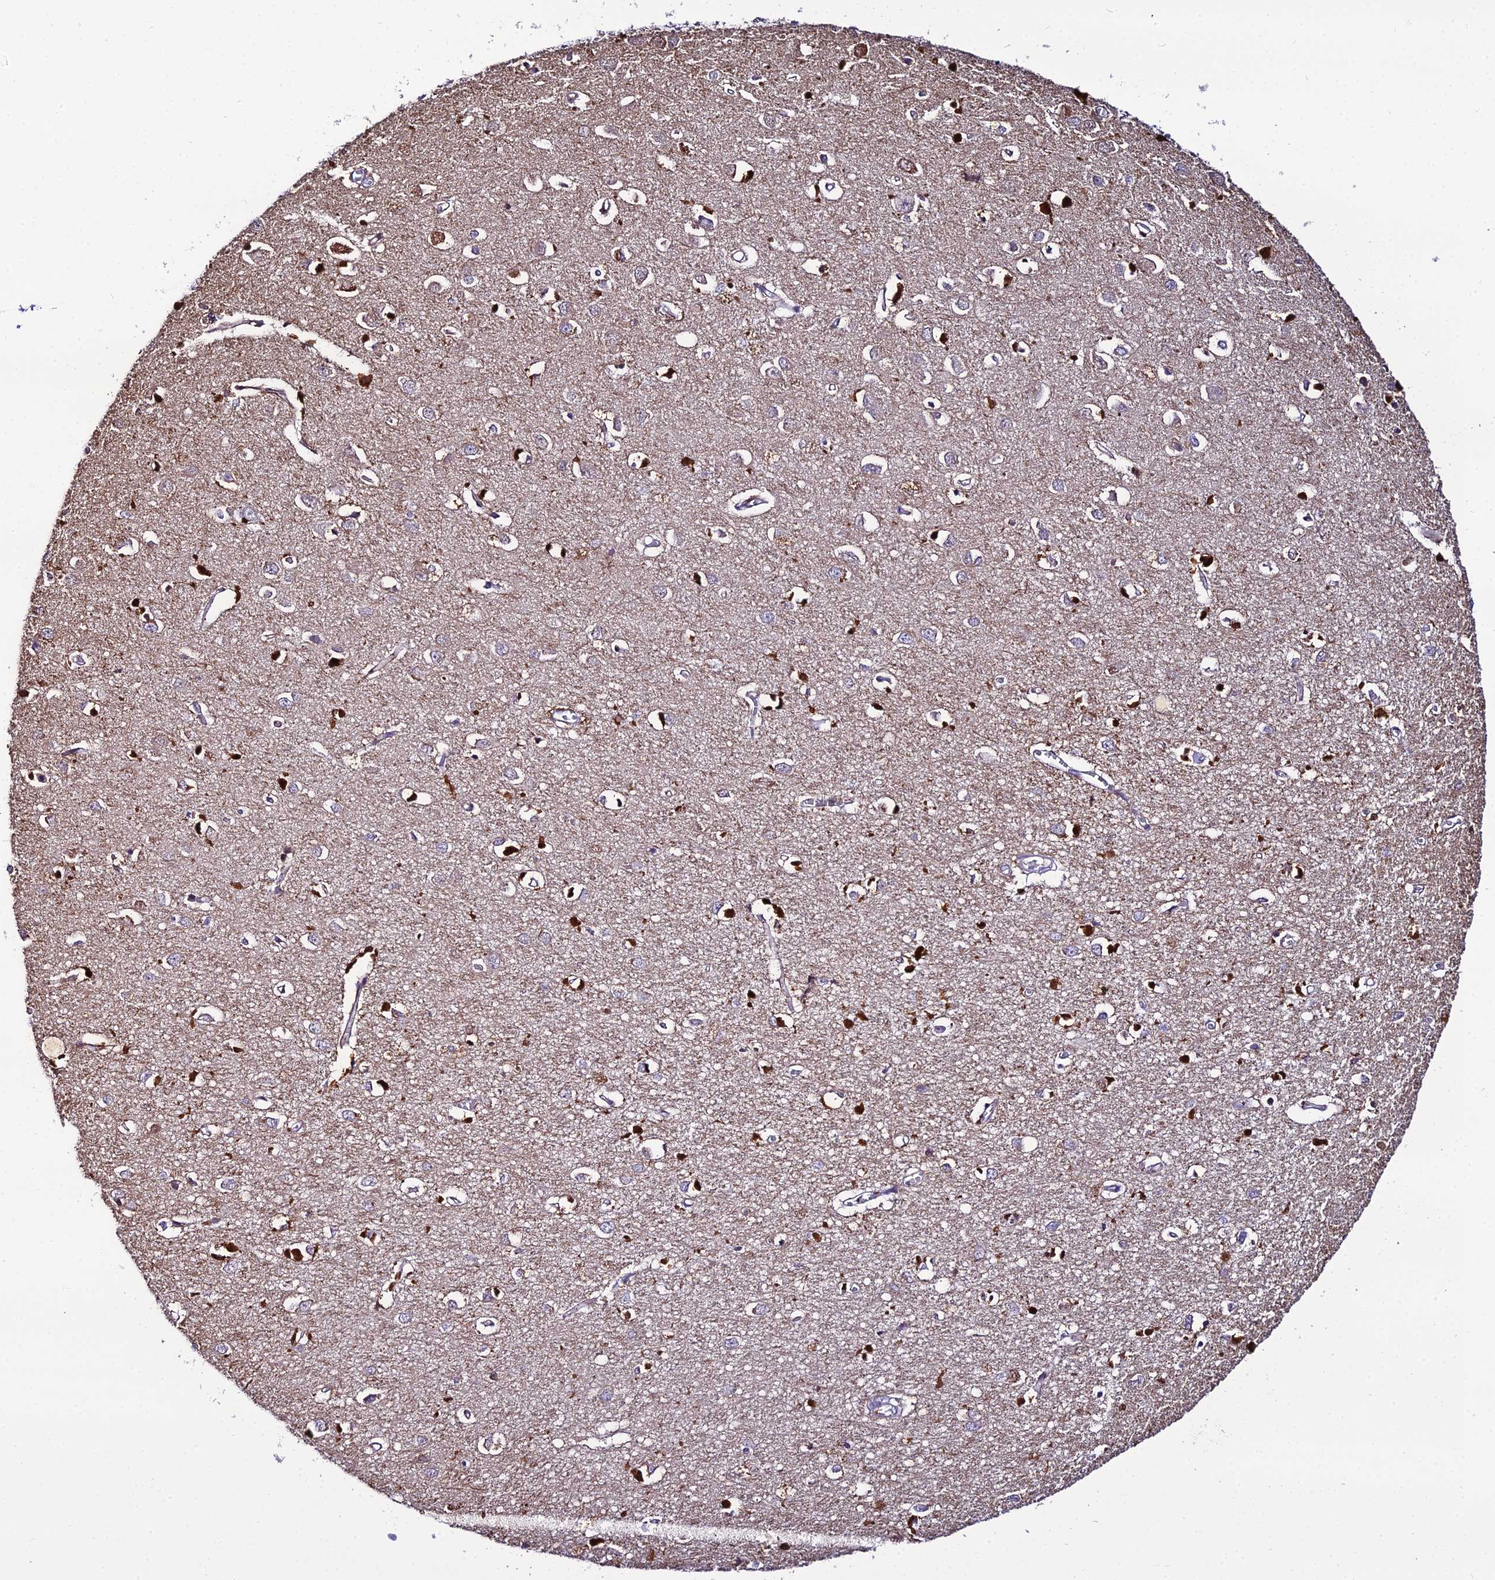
{"staining": {"intensity": "negative", "quantity": "none", "location": "none"}, "tissue": "cerebral cortex", "cell_type": "Endothelial cells", "image_type": "normal", "snomed": [{"axis": "morphology", "description": "Normal tissue, NOS"}, {"axis": "topography", "description": "Cerebral cortex"}], "caption": "This is a micrograph of immunohistochemistry staining of unremarkable cerebral cortex, which shows no expression in endothelial cells. Nuclei are stained in blue.", "gene": "MB21D2", "patient": {"sex": "female", "age": 64}}